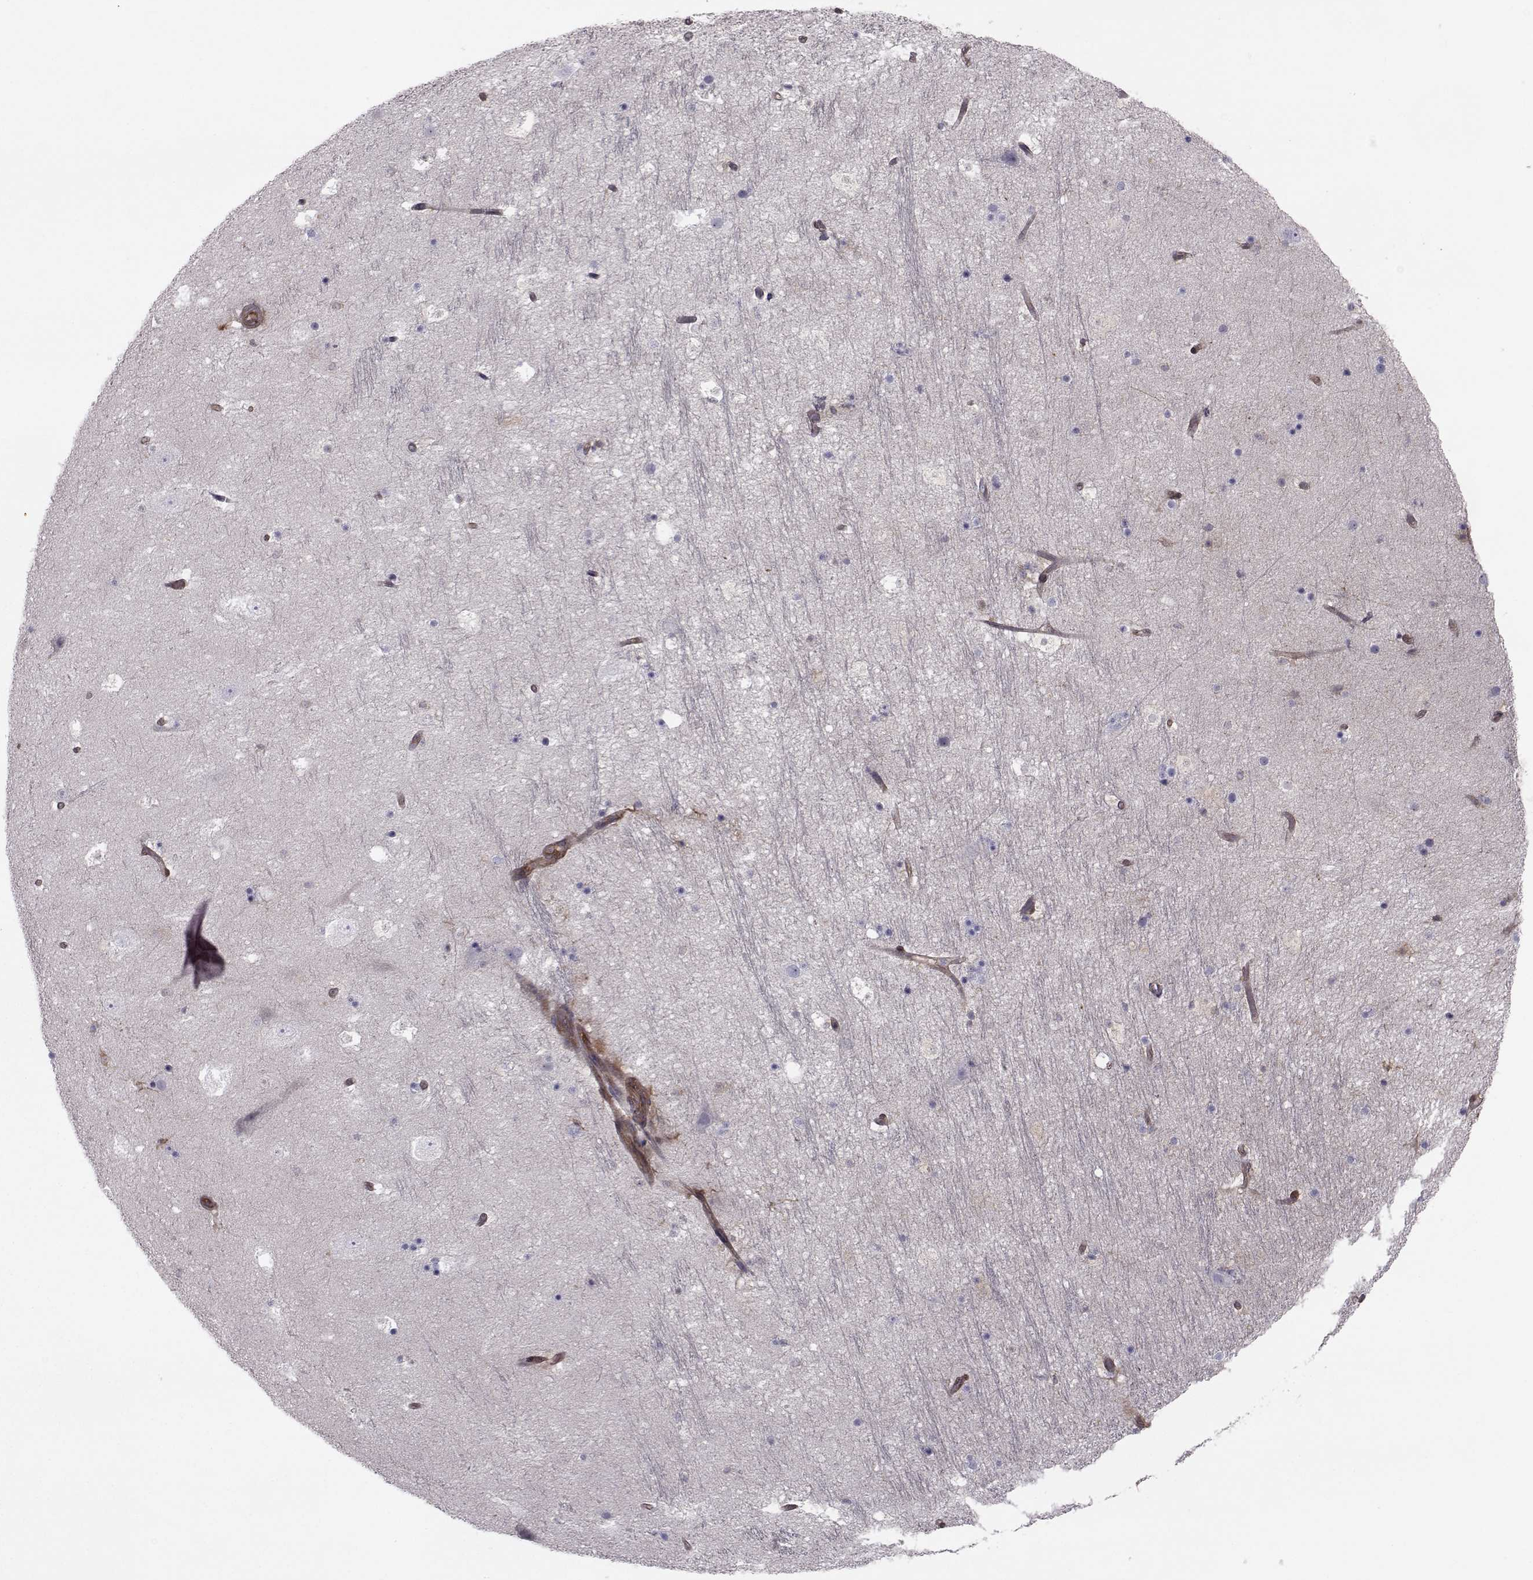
{"staining": {"intensity": "negative", "quantity": "none", "location": "none"}, "tissue": "hippocampus", "cell_type": "Glial cells", "image_type": "normal", "snomed": [{"axis": "morphology", "description": "Normal tissue, NOS"}, {"axis": "topography", "description": "Hippocampus"}], "caption": "This is an immunohistochemistry (IHC) image of normal human hippocampus. There is no staining in glial cells.", "gene": "TRIP10", "patient": {"sex": "male", "age": 51}}